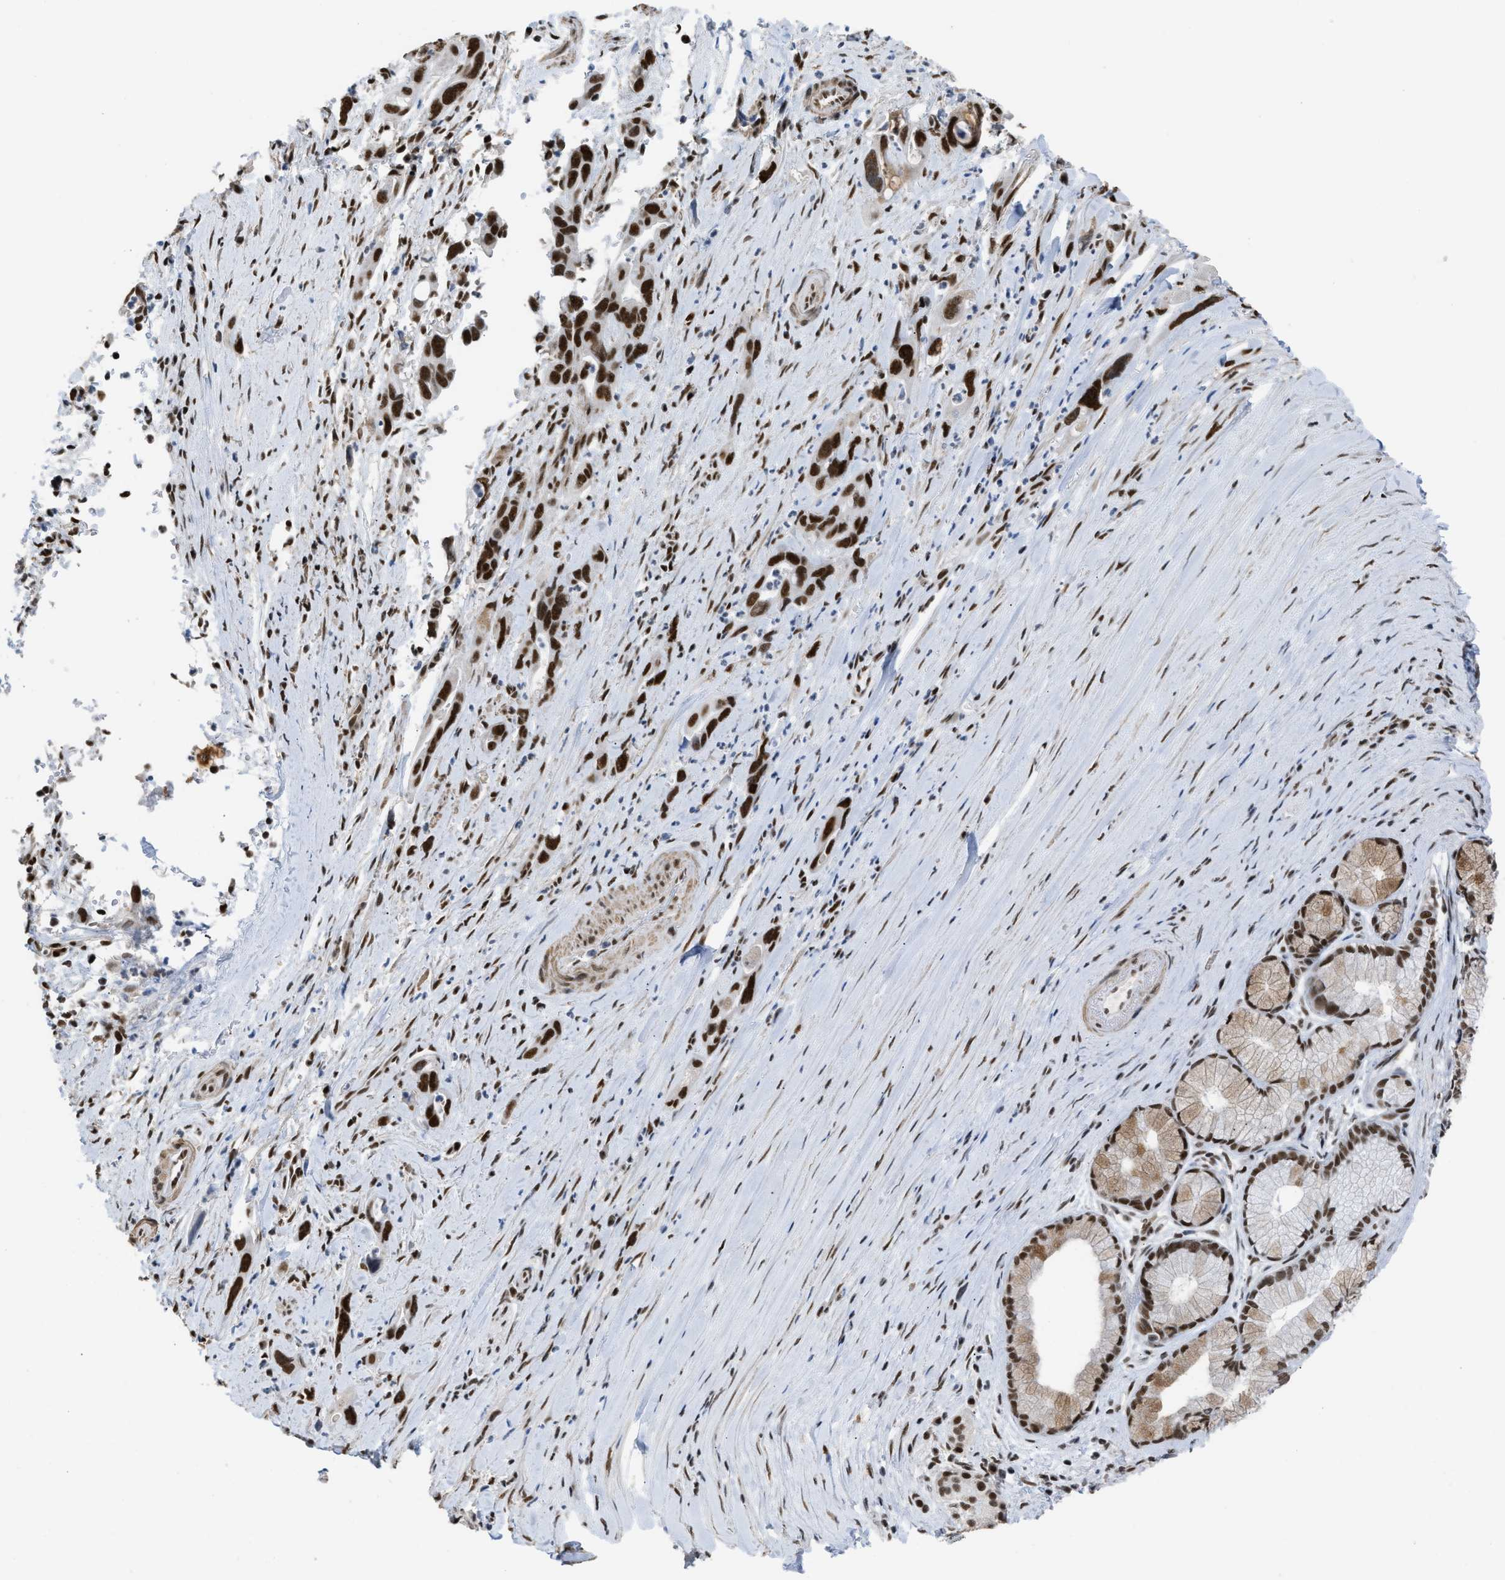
{"staining": {"intensity": "strong", "quantity": ">75%", "location": "nuclear"}, "tissue": "pancreatic cancer", "cell_type": "Tumor cells", "image_type": "cancer", "snomed": [{"axis": "morphology", "description": "Adenocarcinoma, NOS"}, {"axis": "topography", "description": "Pancreas"}], "caption": "An image showing strong nuclear expression in about >75% of tumor cells in pancreatic cancer (adenocarcinoma), as visualized by brown immunohistochemical staining.", "gene": "SCAF4", "patient": {"sex": "female", "age": 70}}